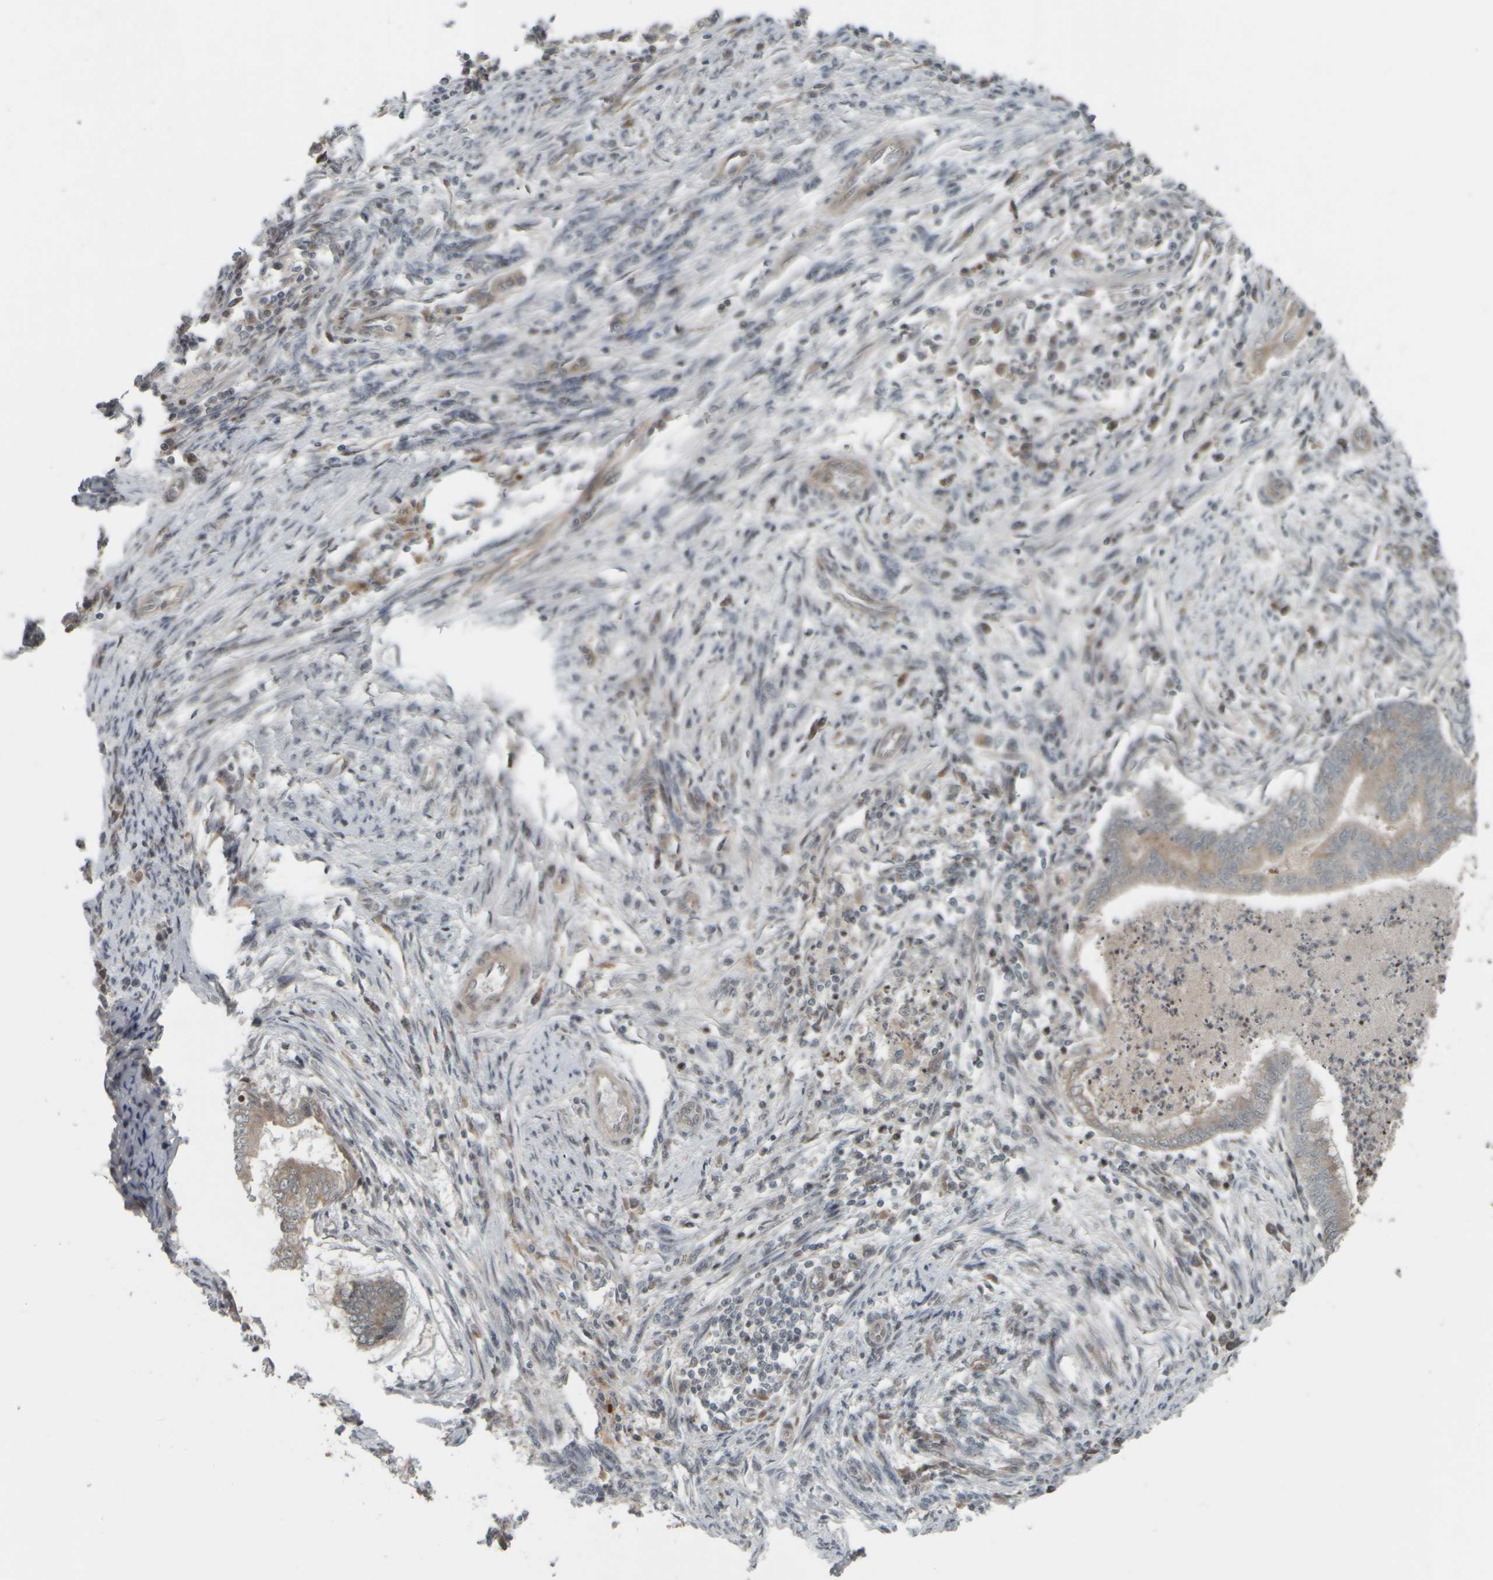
{"staining": {"intensity": "moderate", "quantity": "25%-75%", "location": "cytoplasmic/membranous"}, "tissue": "endometrial cancer", "cell_type": "Tumor cells", "image_type": "cancer", "snomed": [{"axis": "morphology", "description": "Polyp, NOS"}, {"axis": "morphology", "description": "Adenocarcinoma, NOS"}, {"axis": "morphology", "description": "Adenoma, NOS"}, {"axis": "topography", "description": "Endometrium"}], "caption": "This is an image of immunohistochemistry staining of endometrial adenocarcinoma, which shows moderate positivity in the cytoplasmic/membranous of tumor cells.", "gene": "NAPG", "patient": {"sex": "female", "age": 79}}